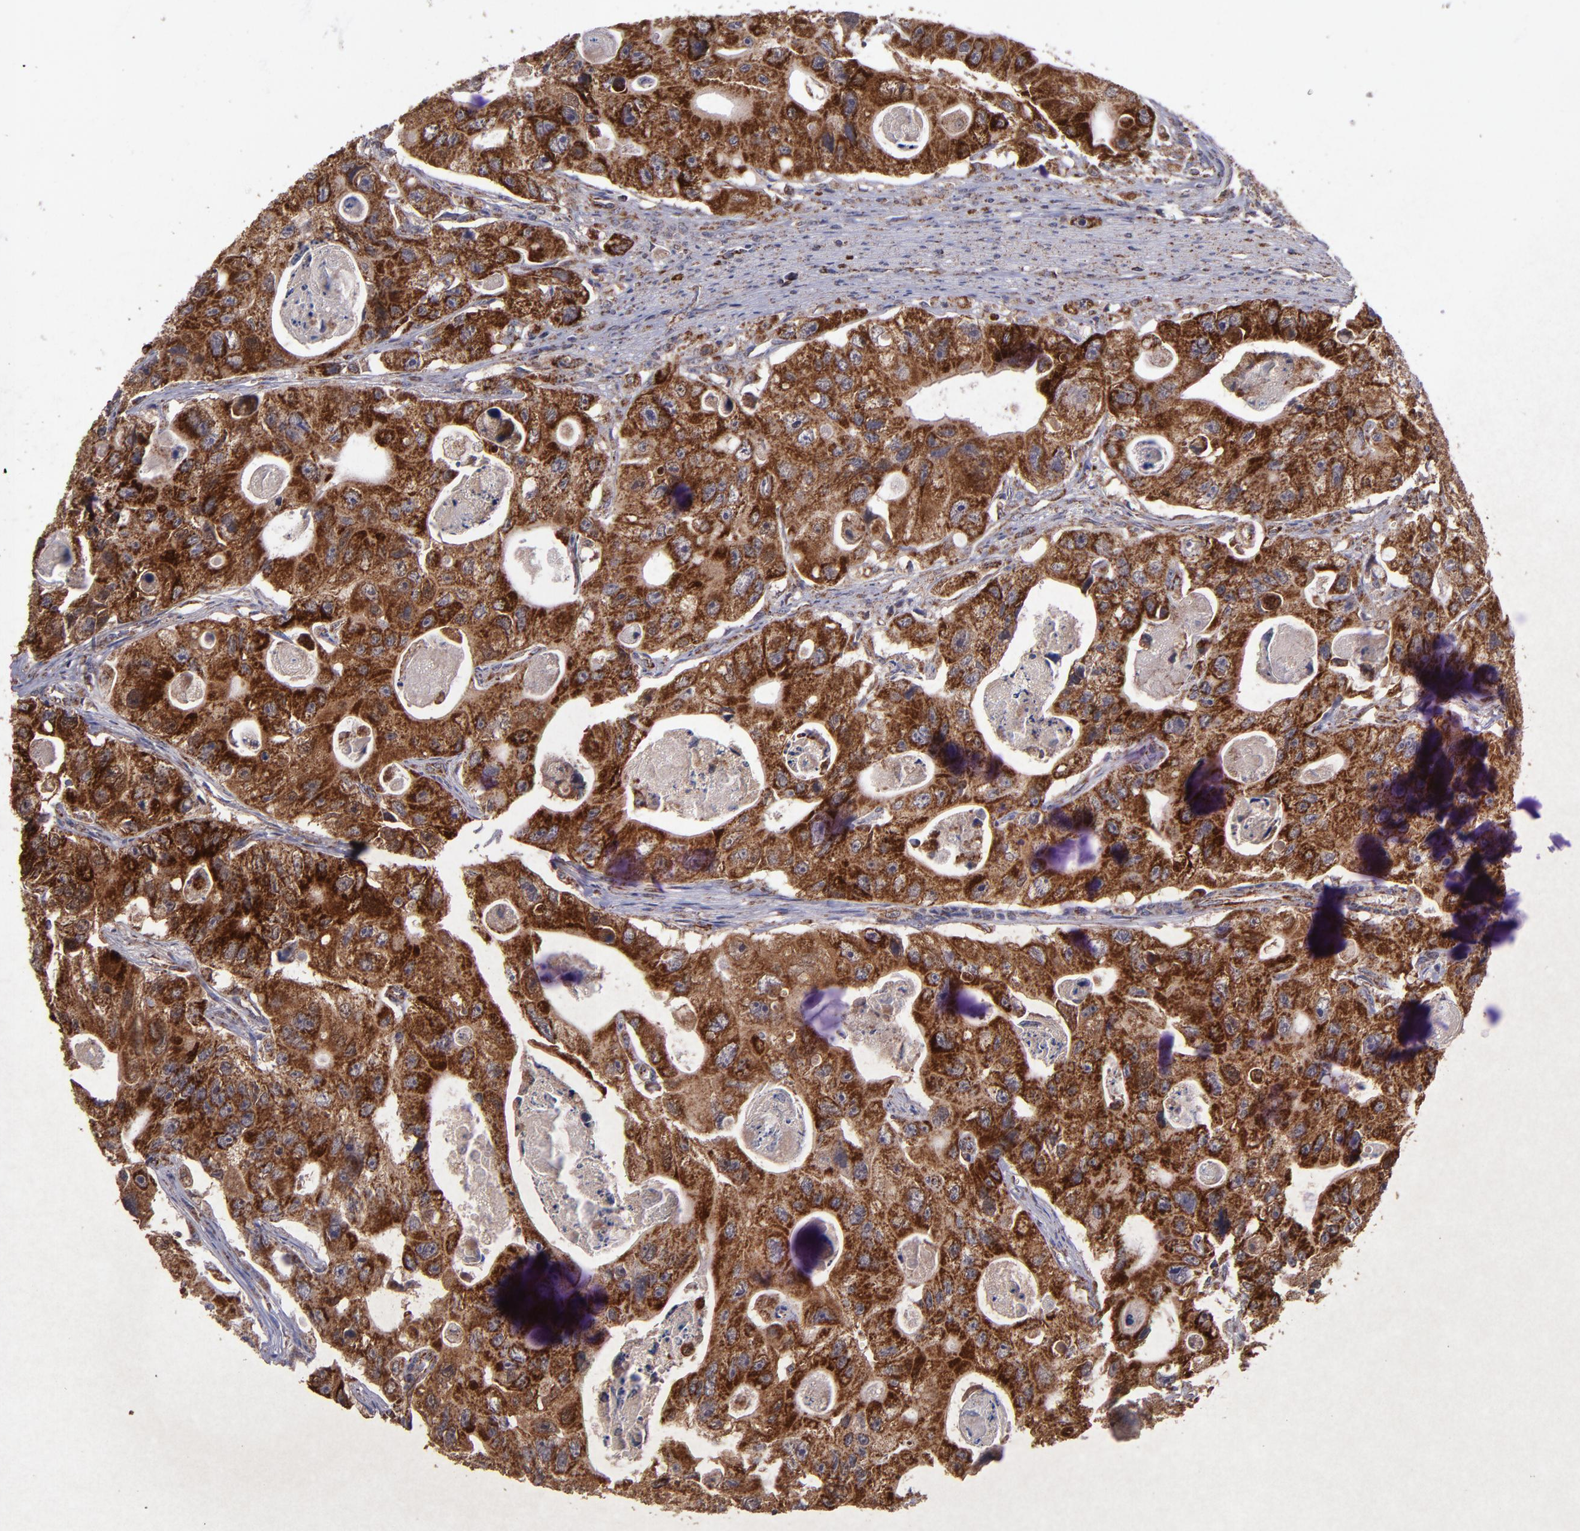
{"staining": {"intensity": "strong", "quantity": ">75%", "location": "cytoplasmic/membranous"}, "tissue": "colorectal cancer", "cell_type": "Tumor cells", "image_type": "cancer", "snomed": [{"axis": "morphology", "description": "Adenocarcinoma, NOS"}, {"axis": "topography", "description": "Colon"}], "caption": "DAB (3,3'-diaminobenzidine) immunohistochemical staining of human adenocarcinoma (colorectal) exhibits strong cytoplasmic/membranous protein expression in about >75% of tumor cells.", "gene": "TIMM9", "patient": {"sex": "female", "age": 46}}